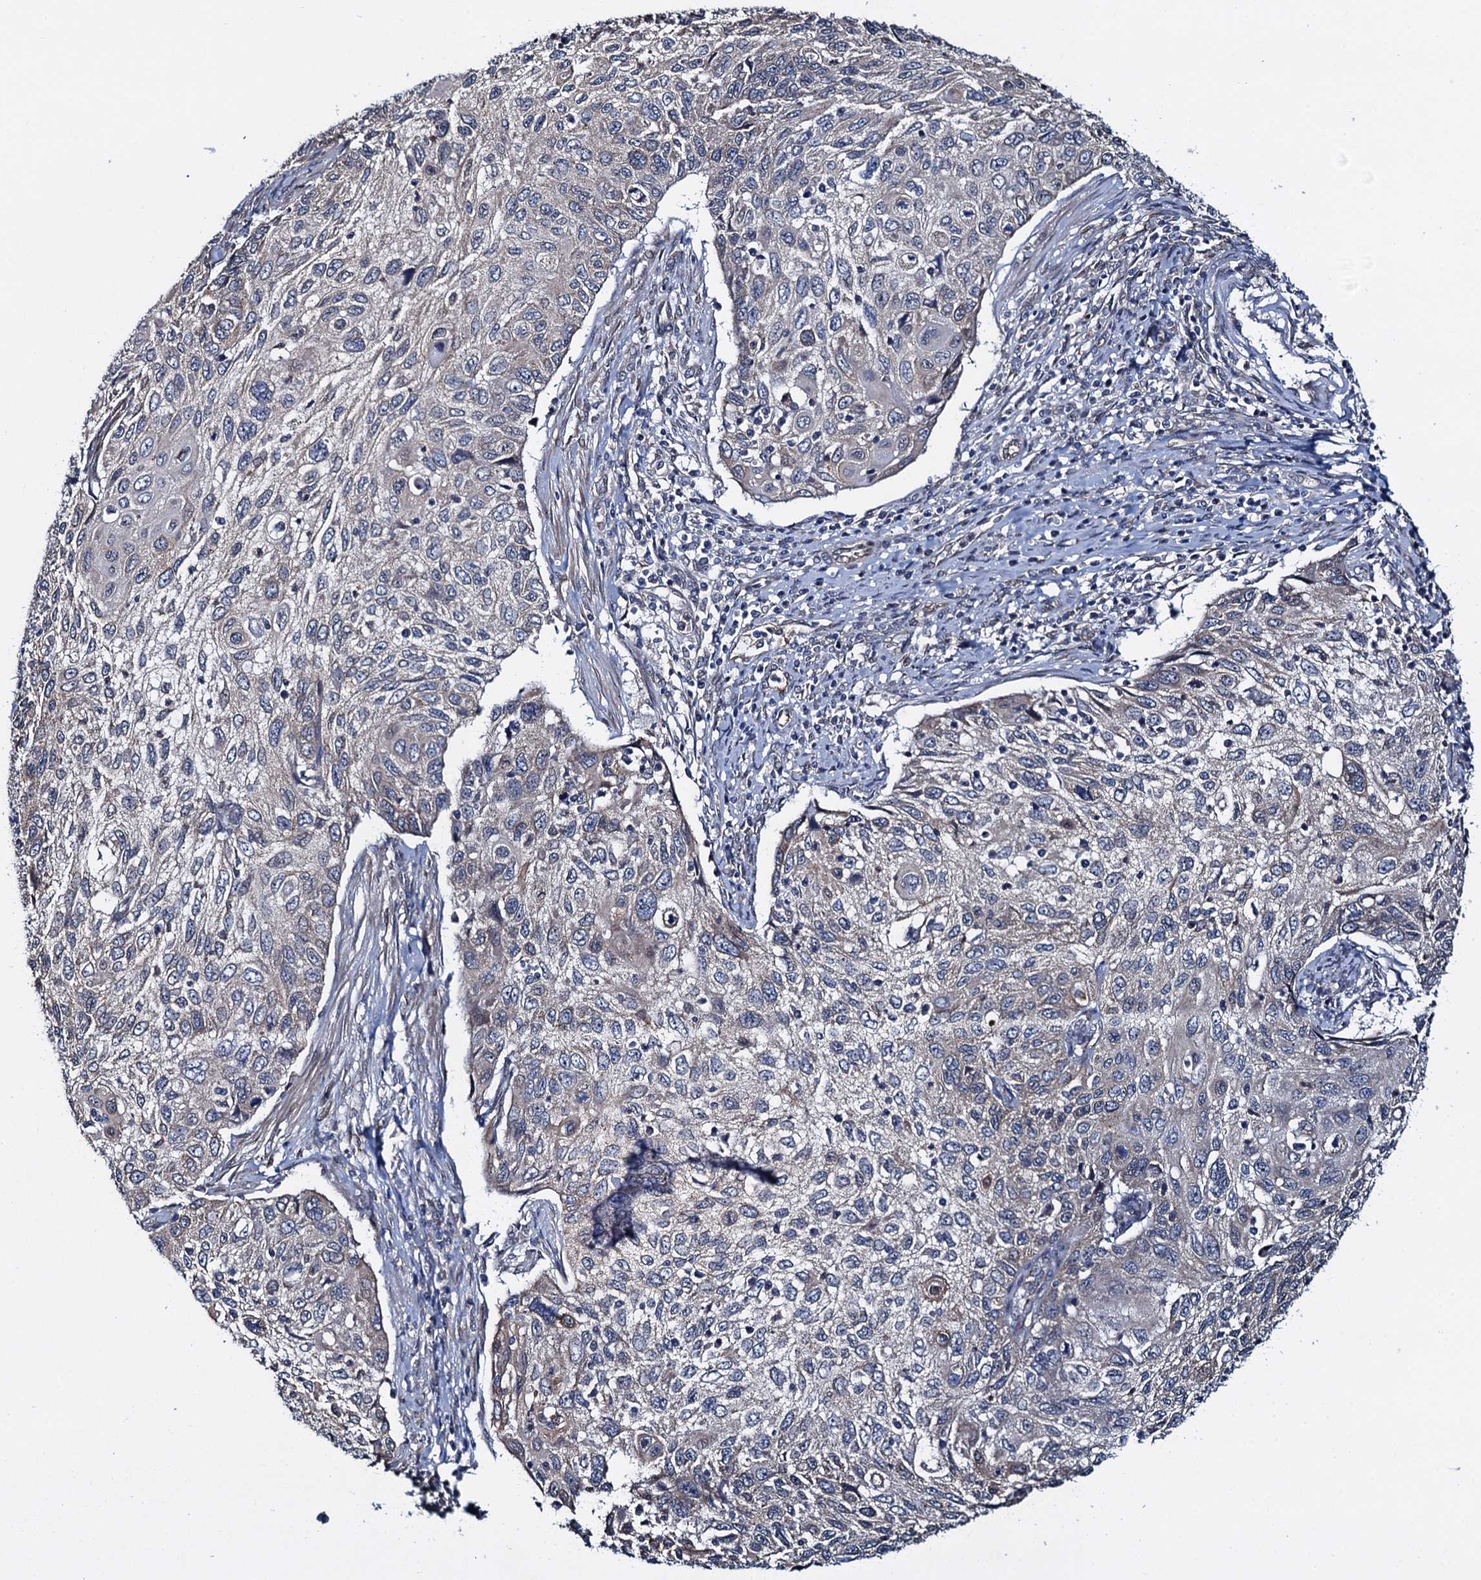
{"staining": {"intensity": "negative", "quantity": "none", "location": "none"}, "tissue": "cervical cancer", "cell_type": "Tumor cells", "image_type": "cancer", "snomed": [{"axis": "morphology", "description": "Squamous cell carcinoma, NOS"}, {"axis": "topography", "description": "Cervix"}], "caption": "Tumor cells show no significant protein positivity in squamous cell carcinoma (cervical).", "gene": "EVX2", "patient": {"sex": "female", "age": 70}}